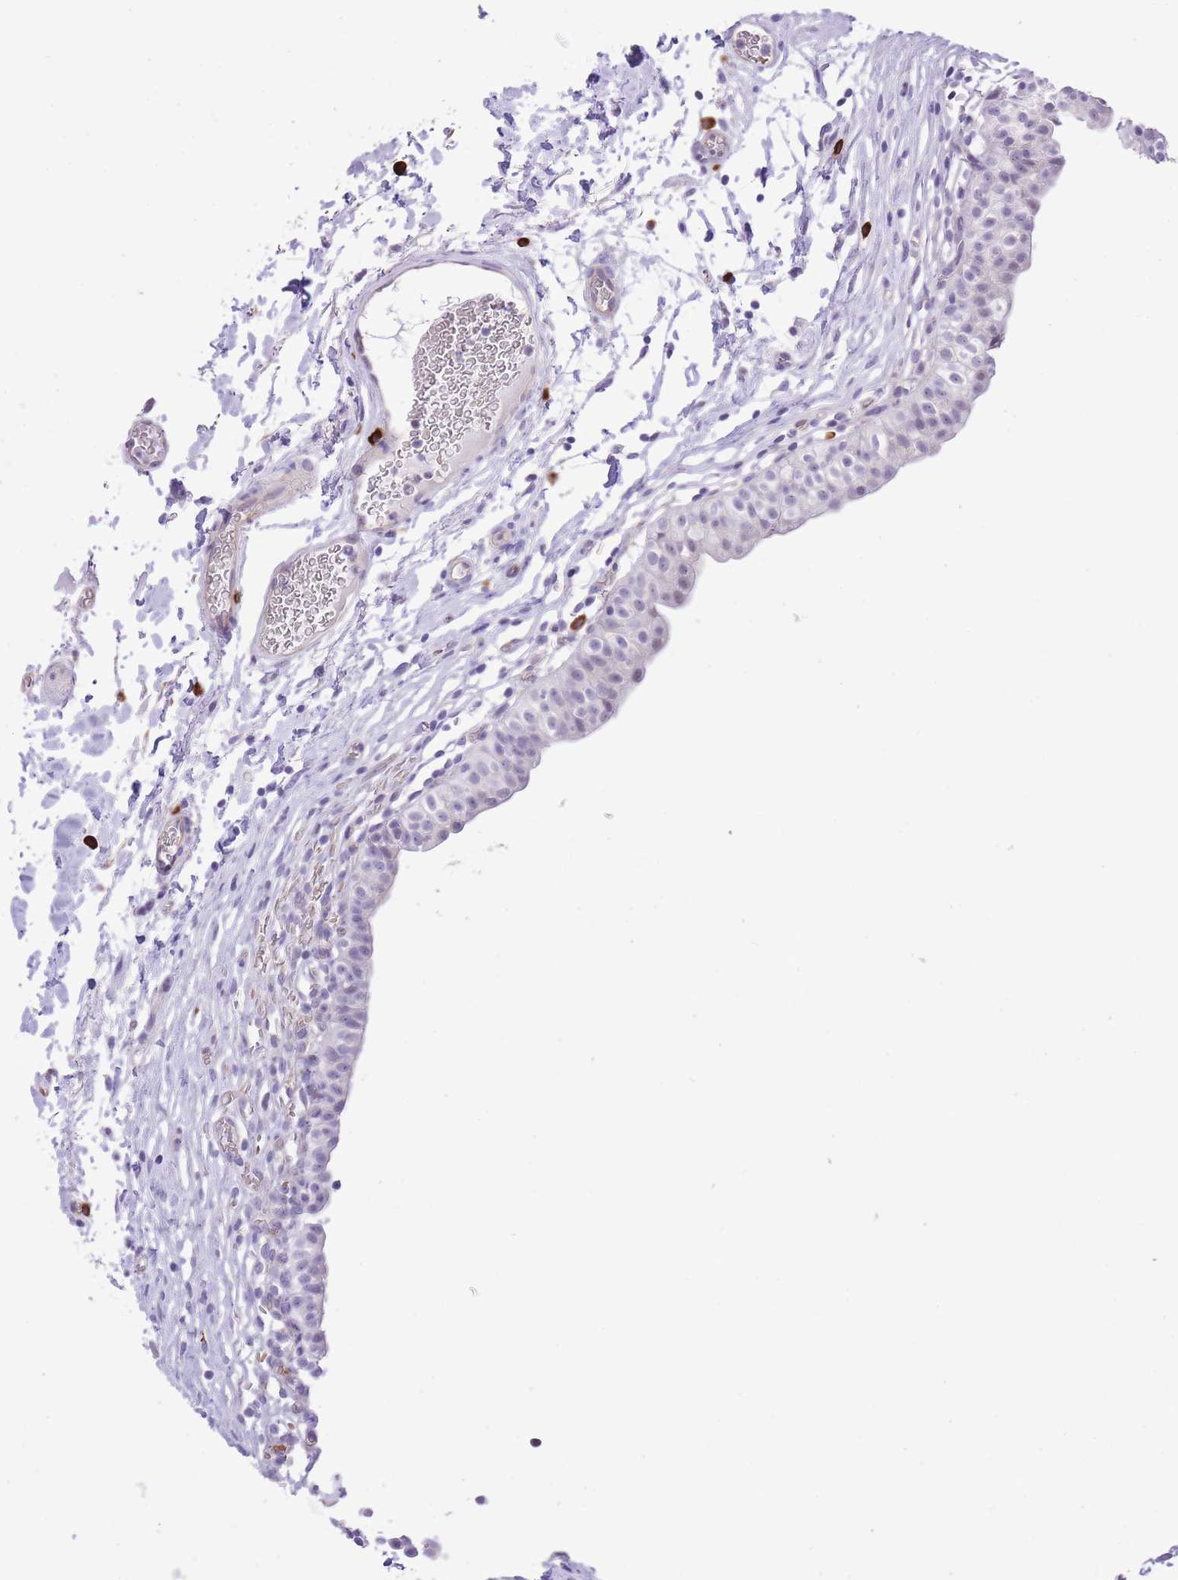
{"staining": {"intensity": "weak", "quantity": "25%-75%", "location": "nuclear"}, "tissue": "urinary bladder", "cell_type": "Urothelial cells", "image_type": "normal", "snomed": [{"axis": "morphology", "description": "Normal tissue, NOS"}, {"axis": "topography", "description": "Urinary bladder"}, {"axis": "topography", "description": "Peripheral nerve tissue"}], "caption": "Immunohistochemical staining of unremarkable human urinary bladder displays 25%-75% levels of weak nuclear protein positivity in approximately 25%-75% of urothelial cells. (DAB (3,3'-diaminobenzidine) IHC with brightfield microscopy, high magnification).", "gene": "MEIOSIN", "patient": {"sex": "male", "age": 55}}